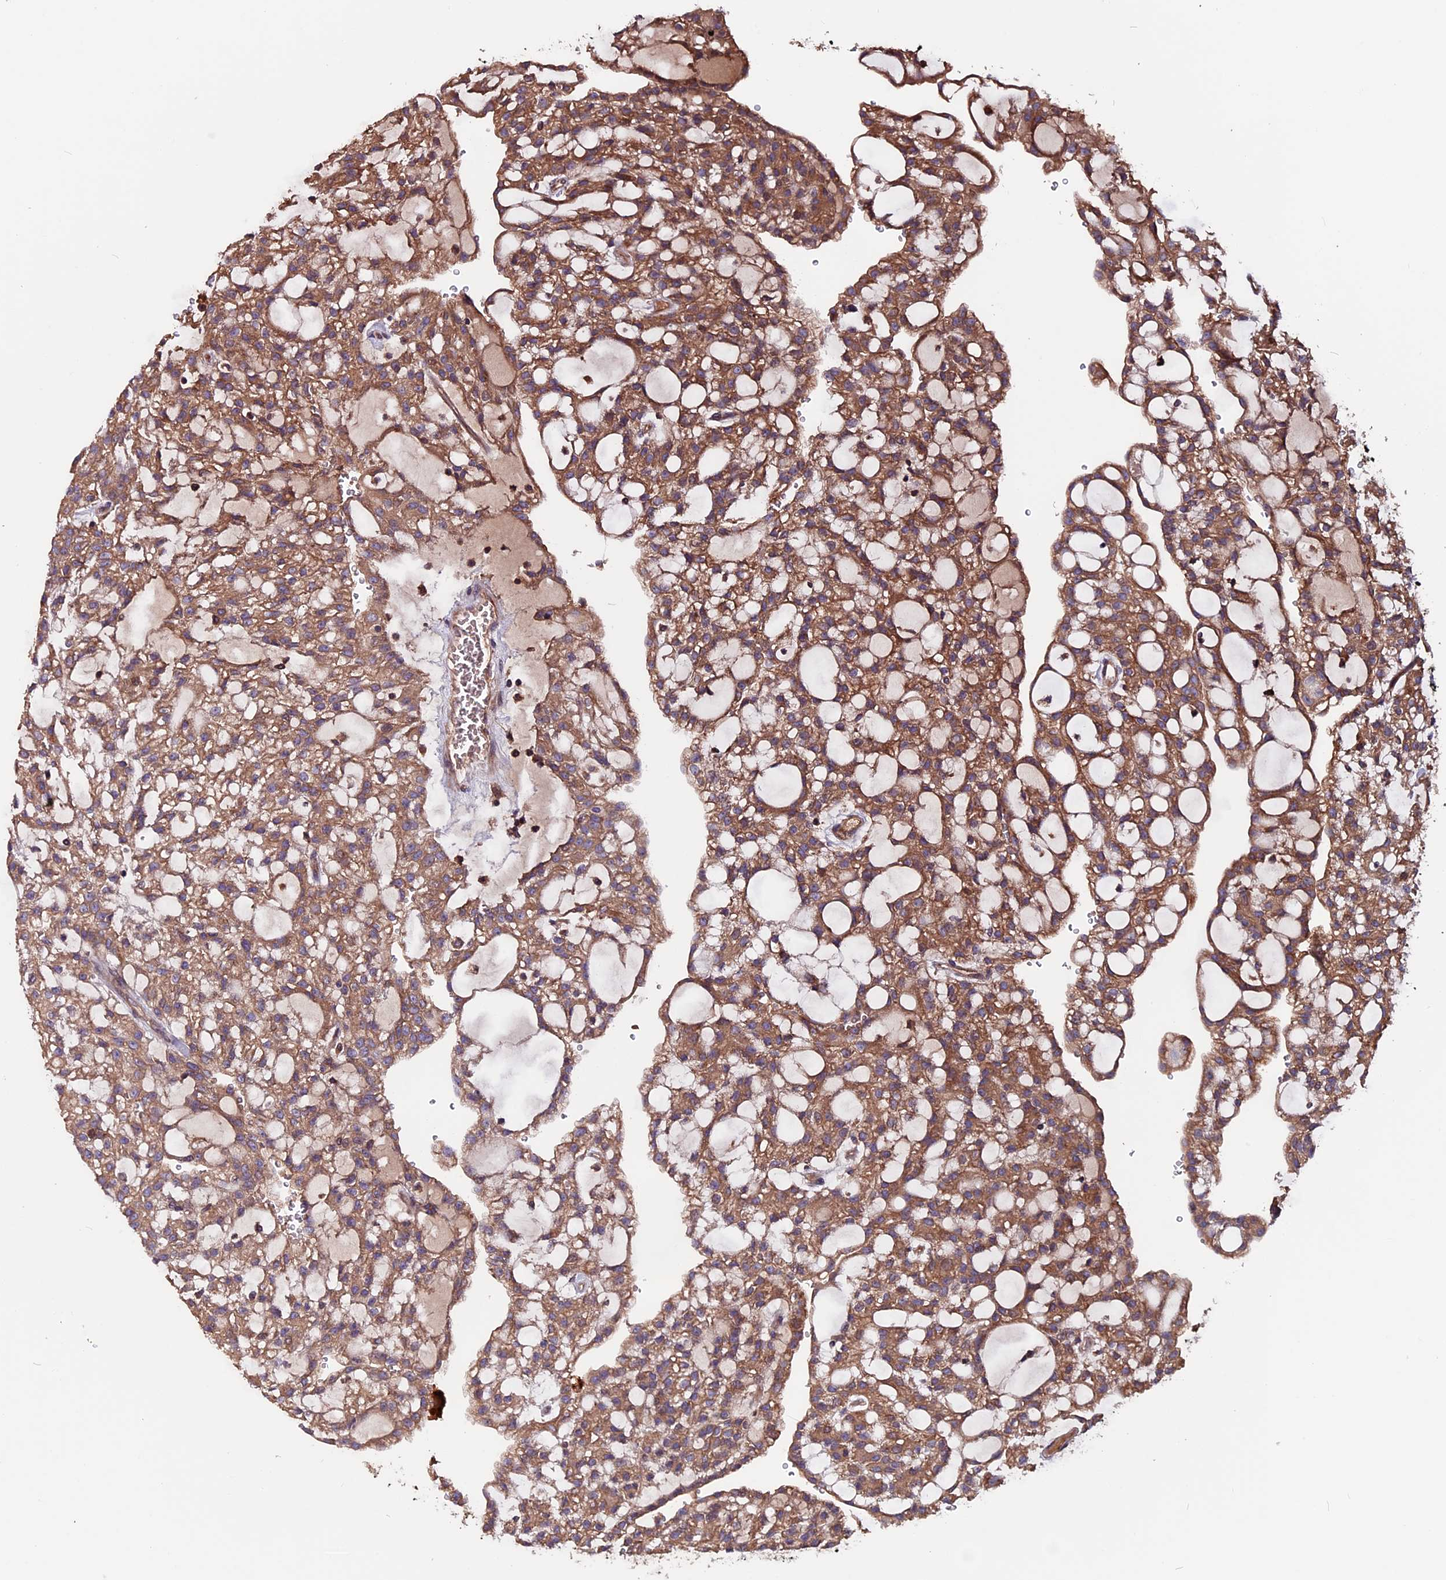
{"staining": {"intensity": "moderate", "quantity": ">75%", "location": "cytoplasmic/membranous"}, "tissue": "renal cancer", "cell_type": "Tumor cells", "image_type": "cancer", "snomed": [{"axis": "morphology", "description": "Adenocarcinoma, NOS"}, {"axis": "topography", "description": "Kidney"}], "caption": "This histopathology image shows immunohistochemistry staining of human renal cancer (adenocarcinoma), with medium moderate cytoplasmic/membranous expression in approximately >75% of tumor cells.", "gene": "ZNF598", "patient": {"sex": "male", "age": 63}}